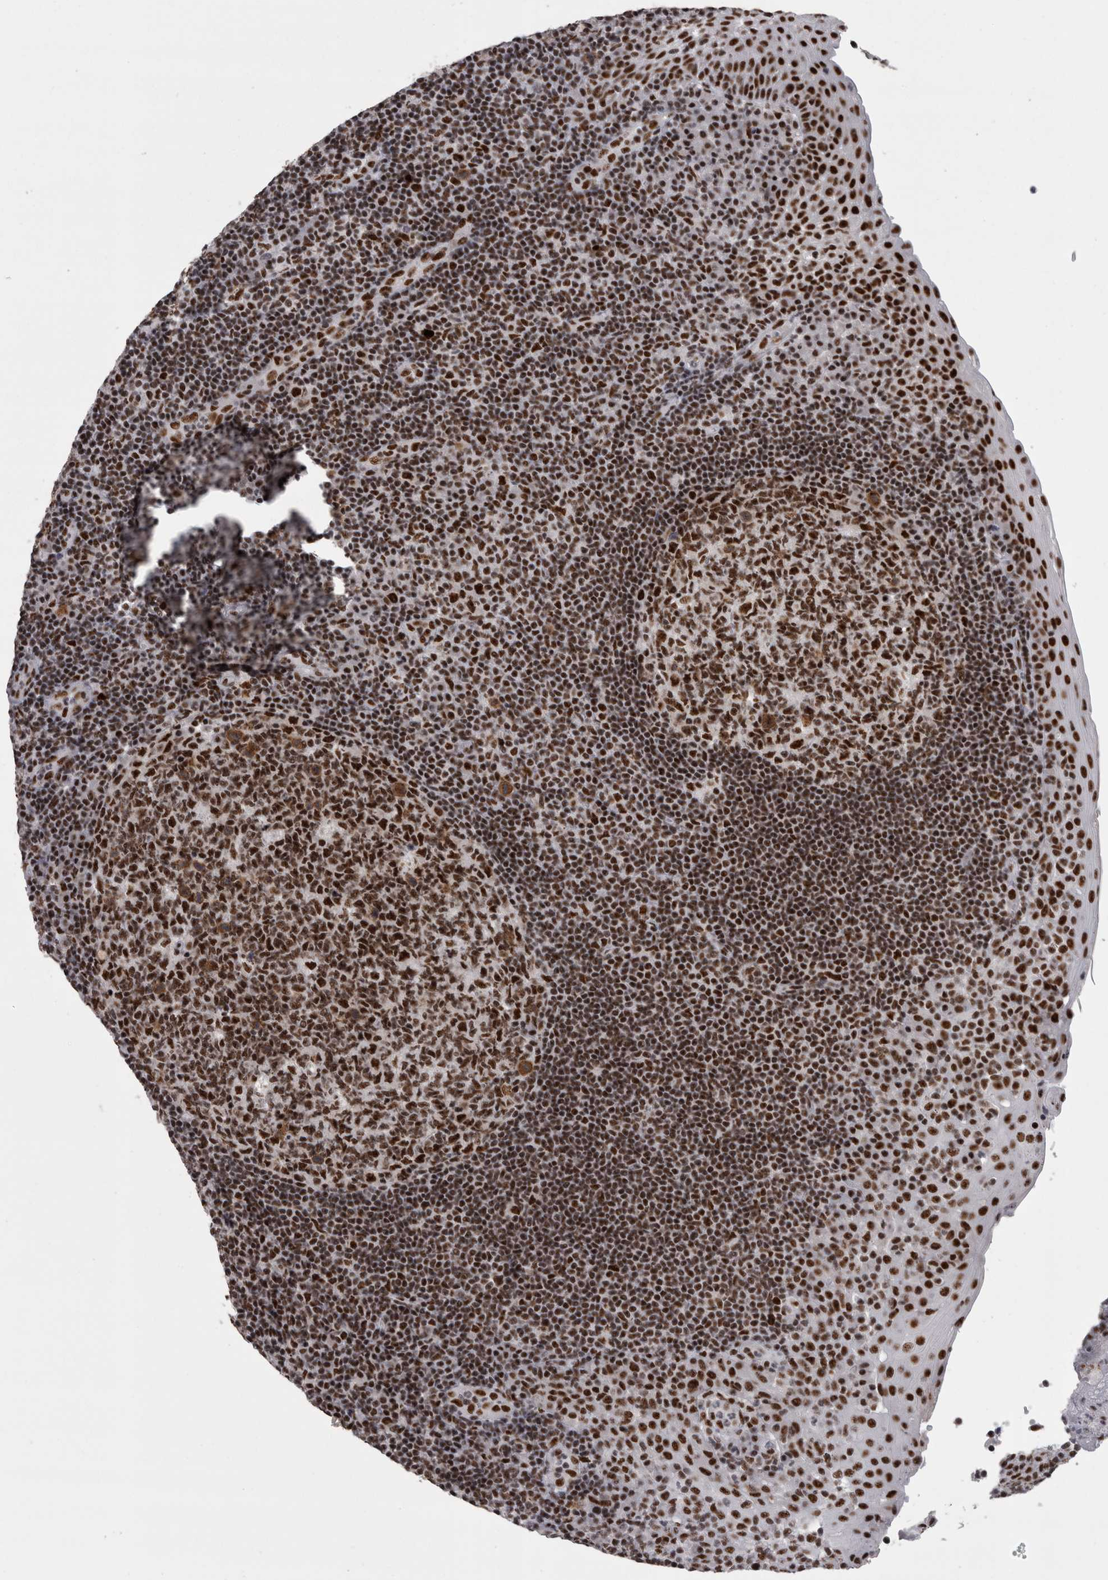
{"staining": {"intensity": "strong", "quantity": ">75%", "location": "nuclear"}, "tissue": "tonsil", "cell_type": "Germinal center cells", "image_type": "normal", "snomed": [{"axis": "morphology", "description": "Normal tissue, NOS"}, {"axis": "topography", "description": "Tonsil"}], "caption": "Protein analysis of benign tonsil shows strong nuclear staining in approximately >75% of germinal center cells. The staining was performed using DAB to visualize the protein expression in brown, while the nuclei were stained in blue with hematoxylin (Magnification: 20x).", "gene": "SNRNP40", "patient": {"sex": "female", "age": 40}}